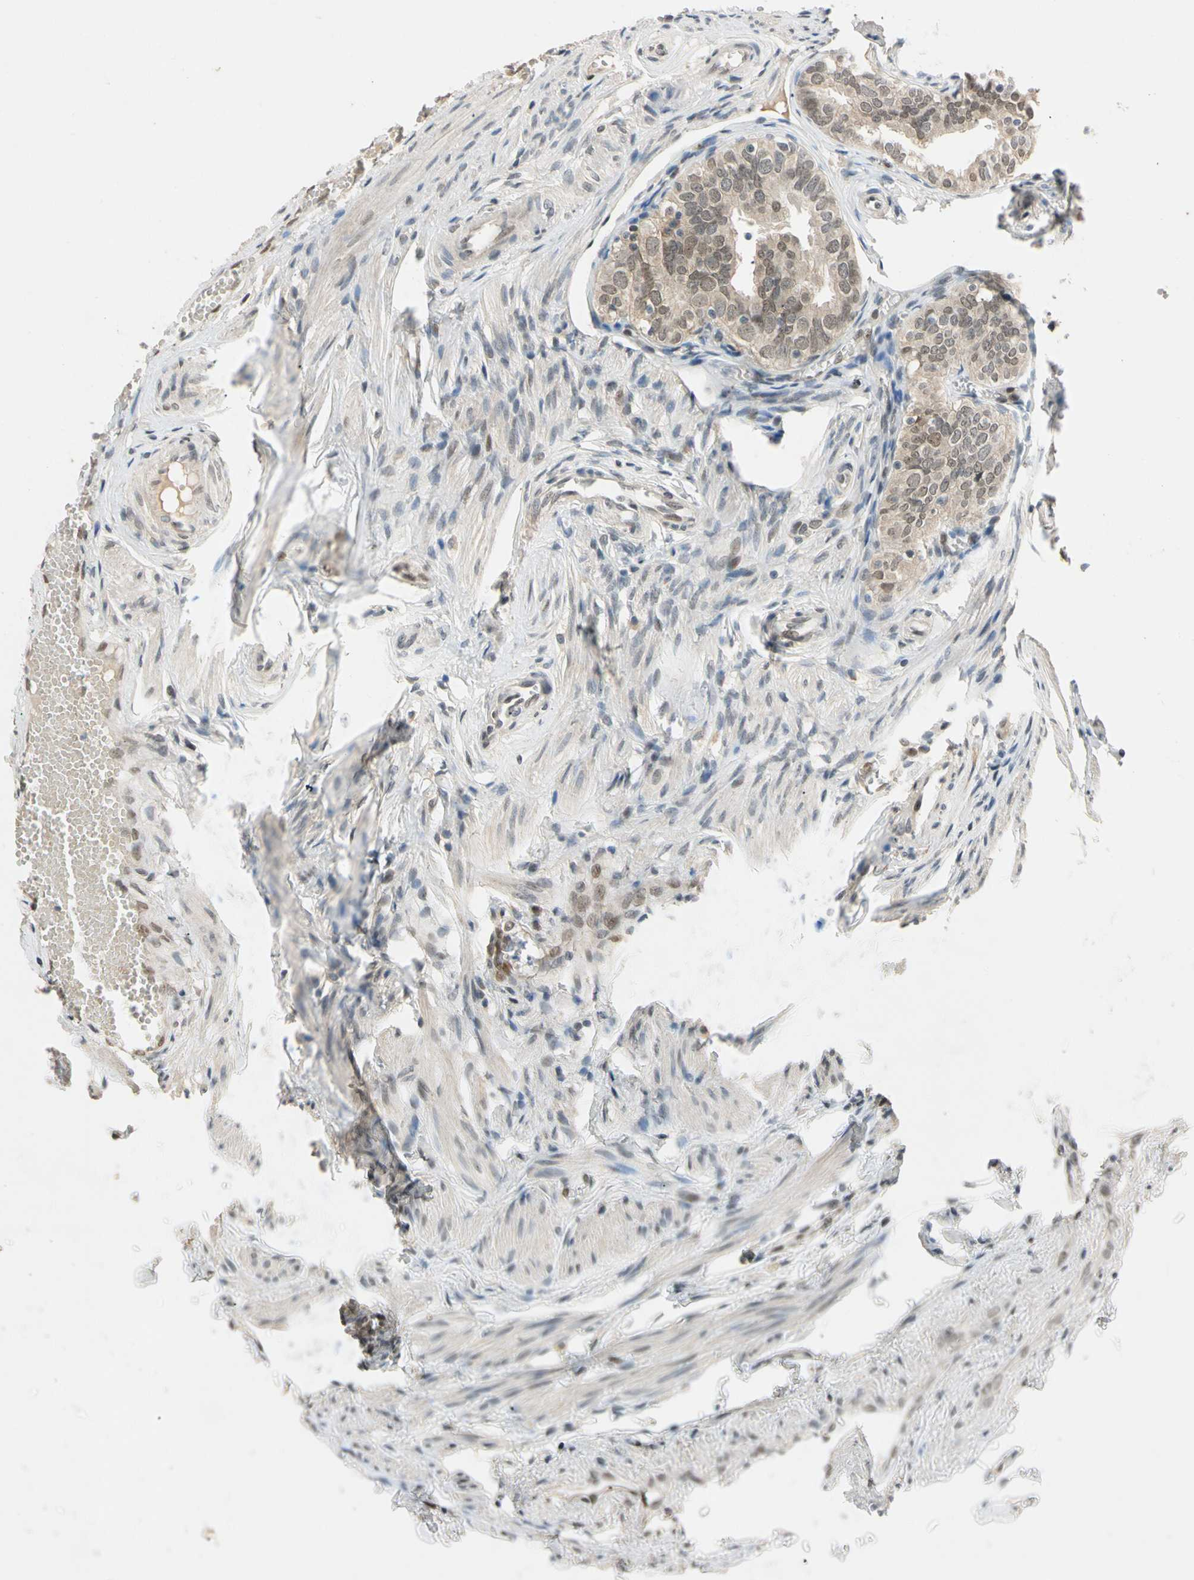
{"staining": {"intensity": "moderate", "quantity": ">75%", "location": "cytoplasmic/membranous,nuclear"}, "tissue": "fallopian tube", "cell_type": "Glandular cells", "image_type": "normal", "snomed": [{"axis": "morphology", "description": "Normal tissue, NOS"}, {"axis": "topography", "description": "Fallopian tube"}], "caption": "Fallopian tube stained with DAB immunohistochemistry displays medium levels of moderate cytoplasmic/membranous,nuclear expression in about >75% of glandular cells.", "gene": "RIOX2", "patient": {"sex": "female", "age": 46}}